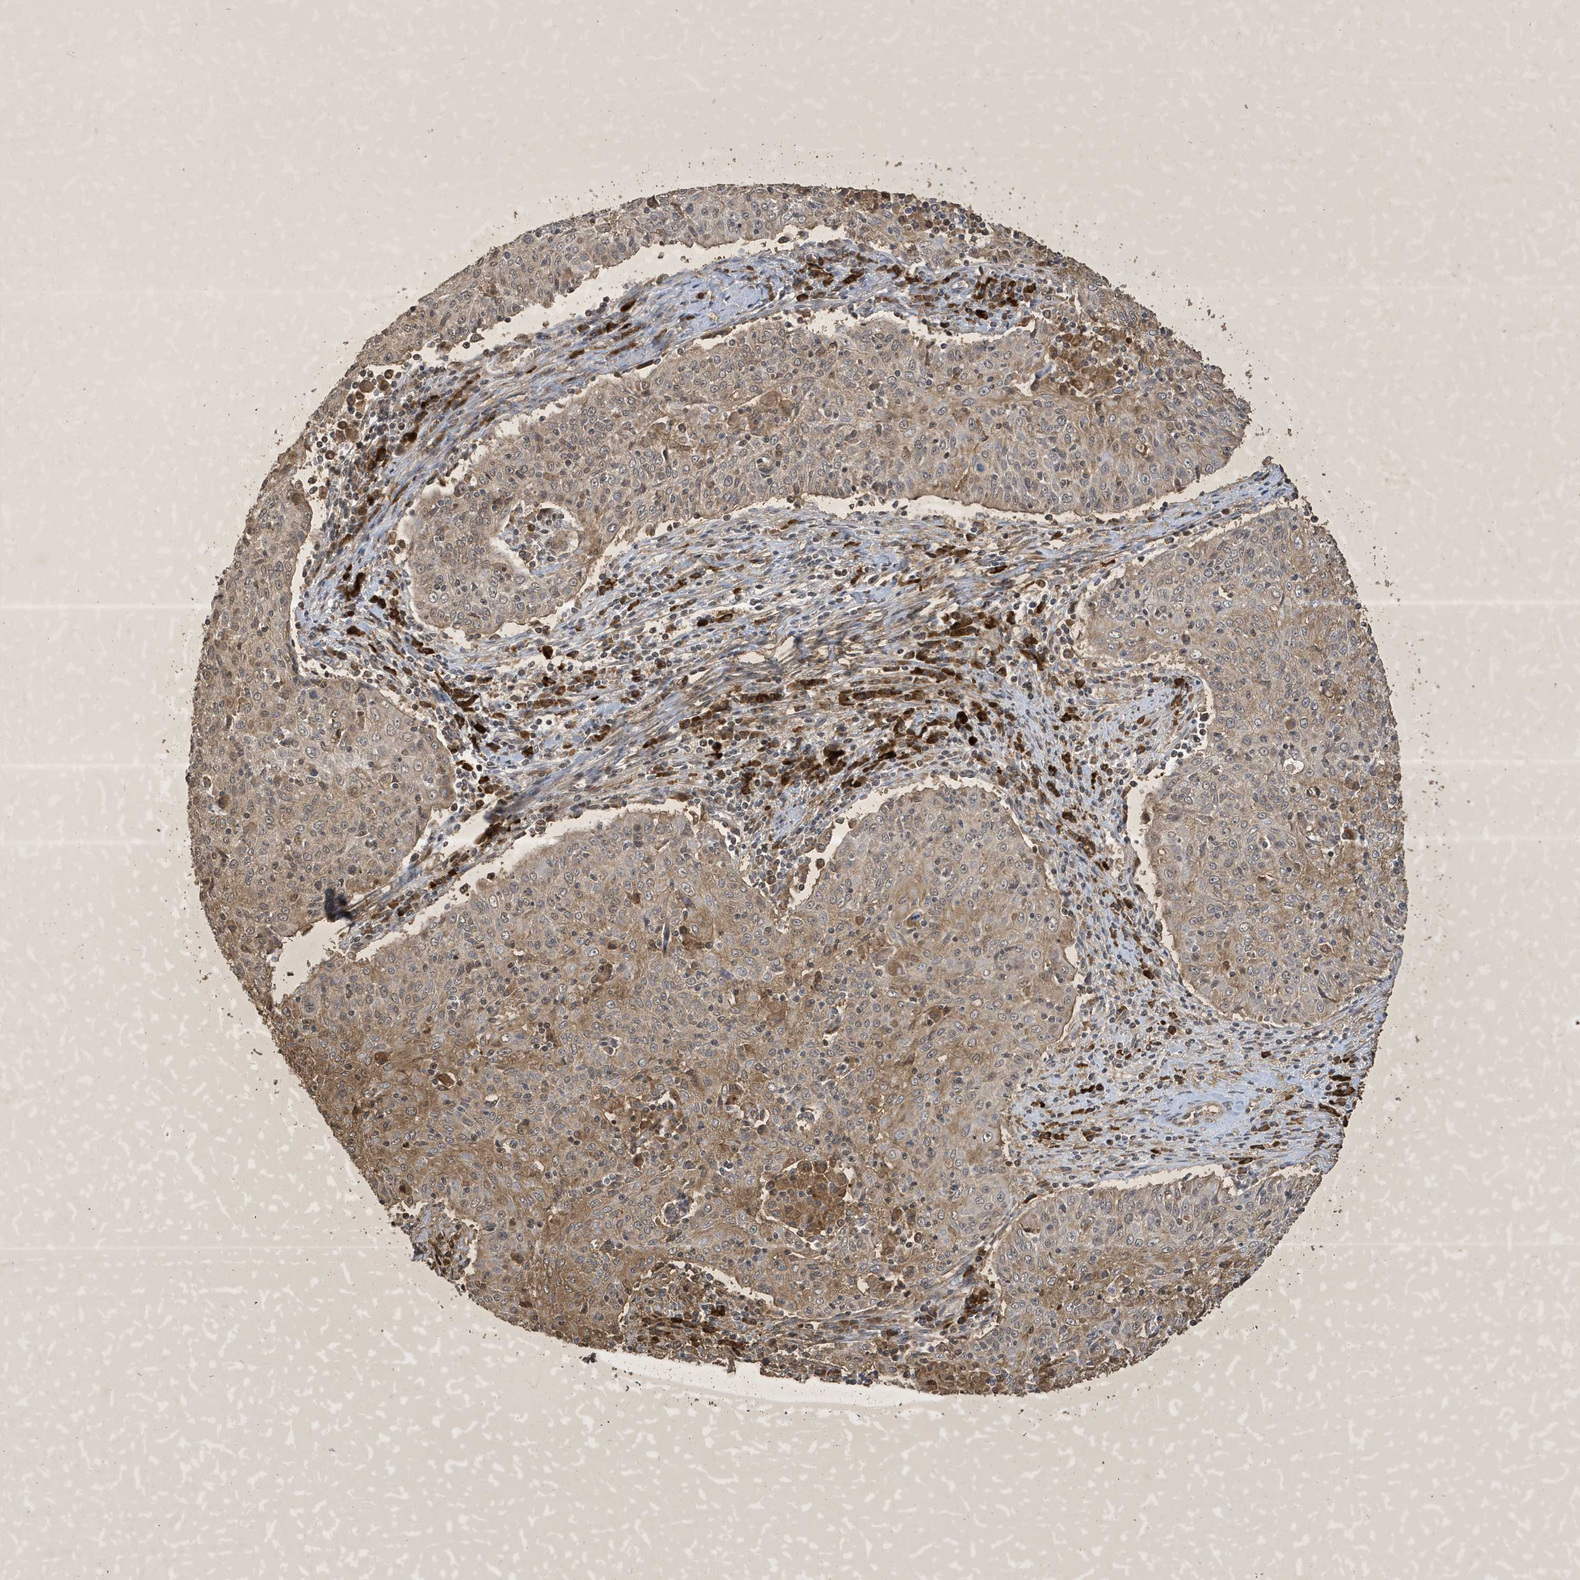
{"staining": {"intensity": "moderate", "quantity": ">75%", "location": "cytoplasmic/membranous"}, "tissue": "cervical cancer", "cell_type": "Tumor cells", "image_type": "cancer", "snomed": [{"axis": "morphology", "description": "Squamous cell carcinoma, NOS"}, {"axis": "topography", "description": "Cervix"}], "caption": "This histopathology image shows IHC staining of cervical cancer (squamous cell carcinoma), with medium moderate cytoplasmic/membranous staining in approximately >75% of tumor cells.", "gene": "STX10", "patient": {"sex": "female", "age": 48}}